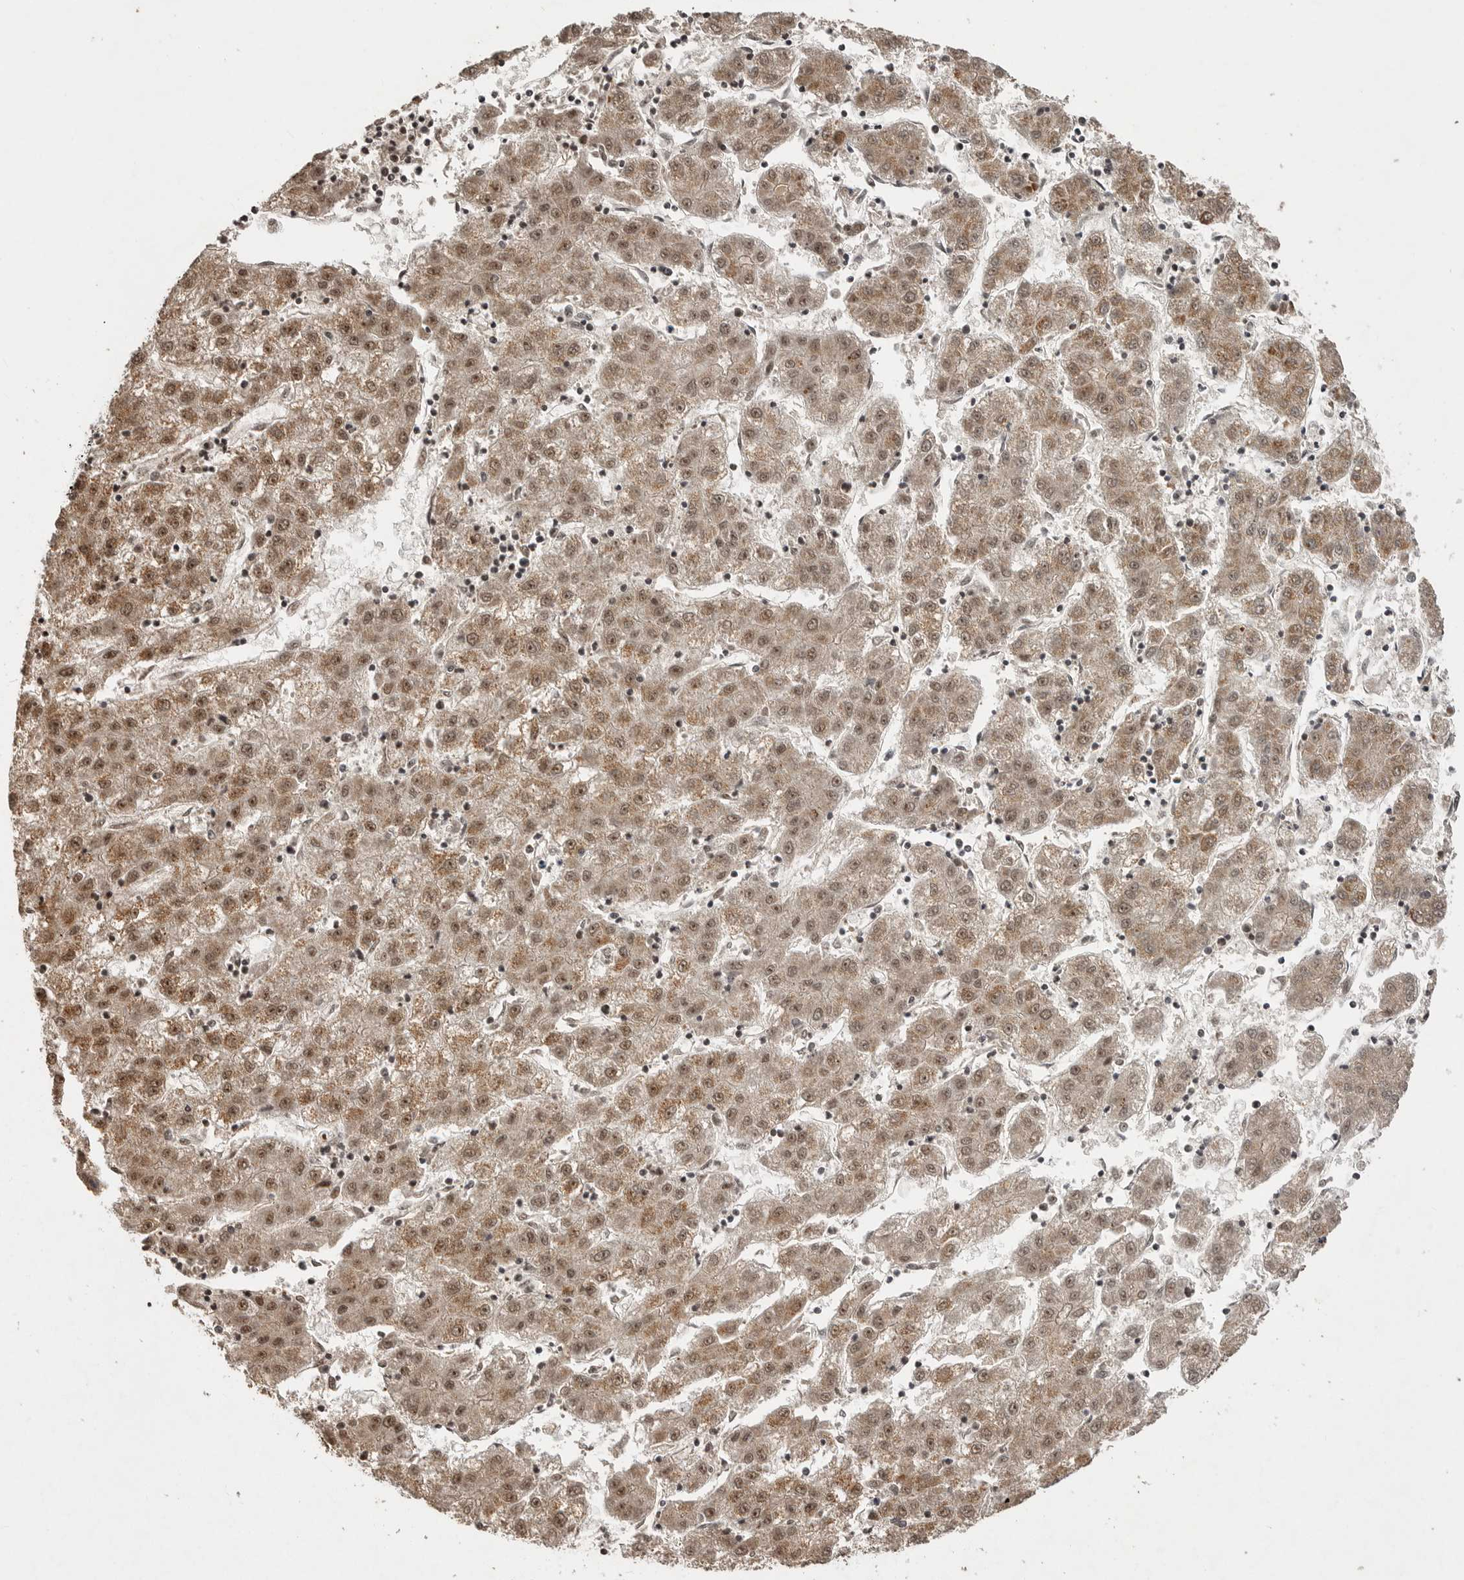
{"staining": {"intensity": "moderate", "quantity": ">75%", "location": "cytoplasmic/membranous,nuclear"}, "tissue": "liver cancer", "cell_type": "Tumor cells", "image_type": "cancer", "snomed": [{"axis": "morphology", "description": "Carcinoma, Hepatocellular, NOS"}, {"axis": "topography", "description": "Liver"}], "caption": "An image of human liver cancer (hepatocellular carcinoma) stained for a protein displays moderate cytoplasmic/membranous and nuclear brown staining in tumor cells.", "gene": "PPP1R8", "patient": {"sex": "male", "age": 72}}